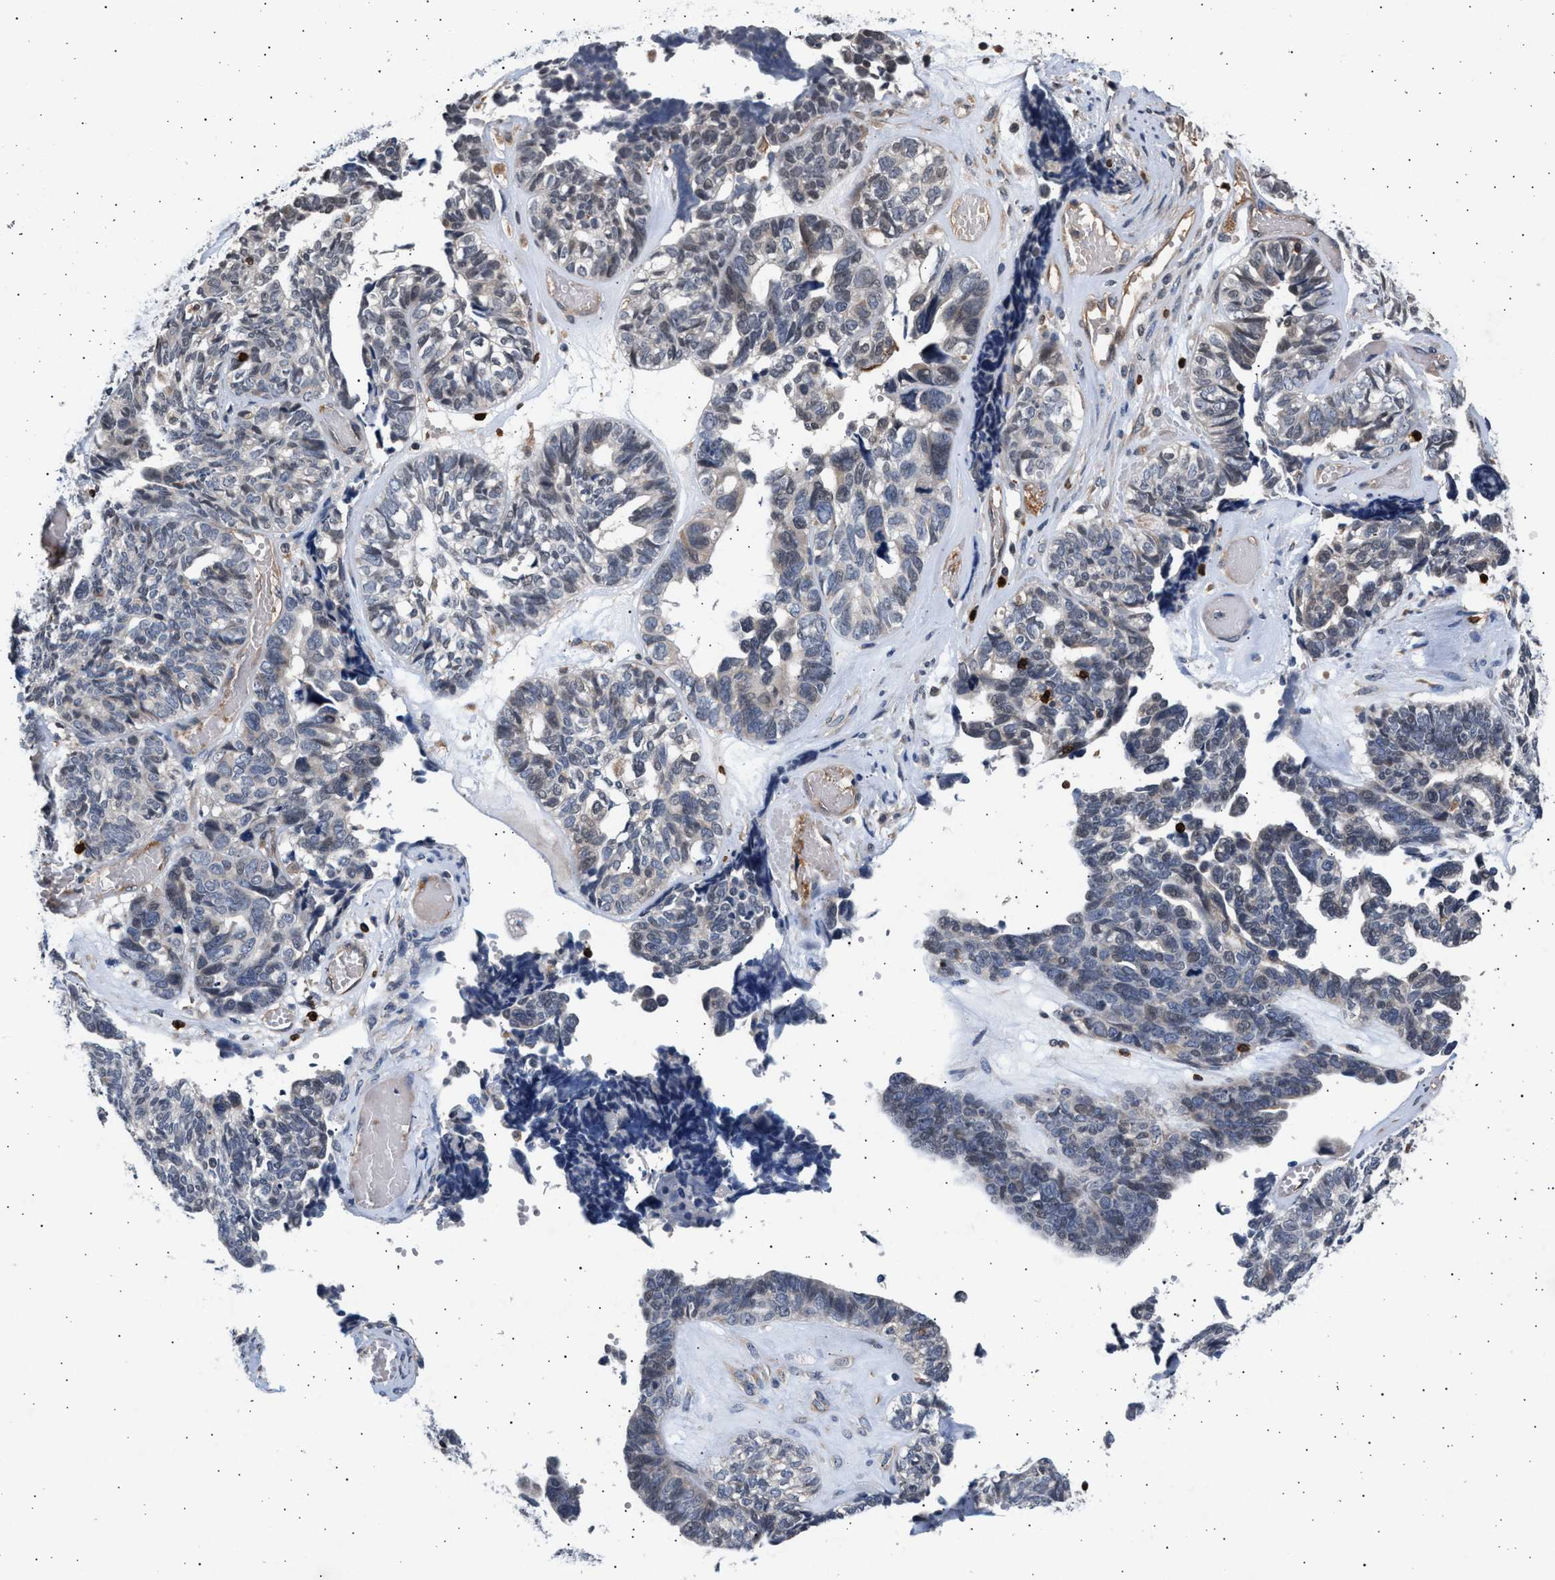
{"staining": {"intensity": "negative", "quantity": "none", "location": "none"}, "tissue": "ovarian cancer", "cell_type": "Tumor cells", "image_type": "cancer", "snomed": [{"axis": "morphology", "description": "Cystadenocarcinoma, serous, NOS"}, {"axis": "topography", "description": "Ovary"}], "caption": "Immunohistochemical staining of ovarian cancer demonstrates no significant staining in tumor cells. (DAB (3,3'-diaminobenzidine) IHC with hematoxylin counter stain).", "gene": "GRAP2", "patient": {"sex": "female", "age": 79}}